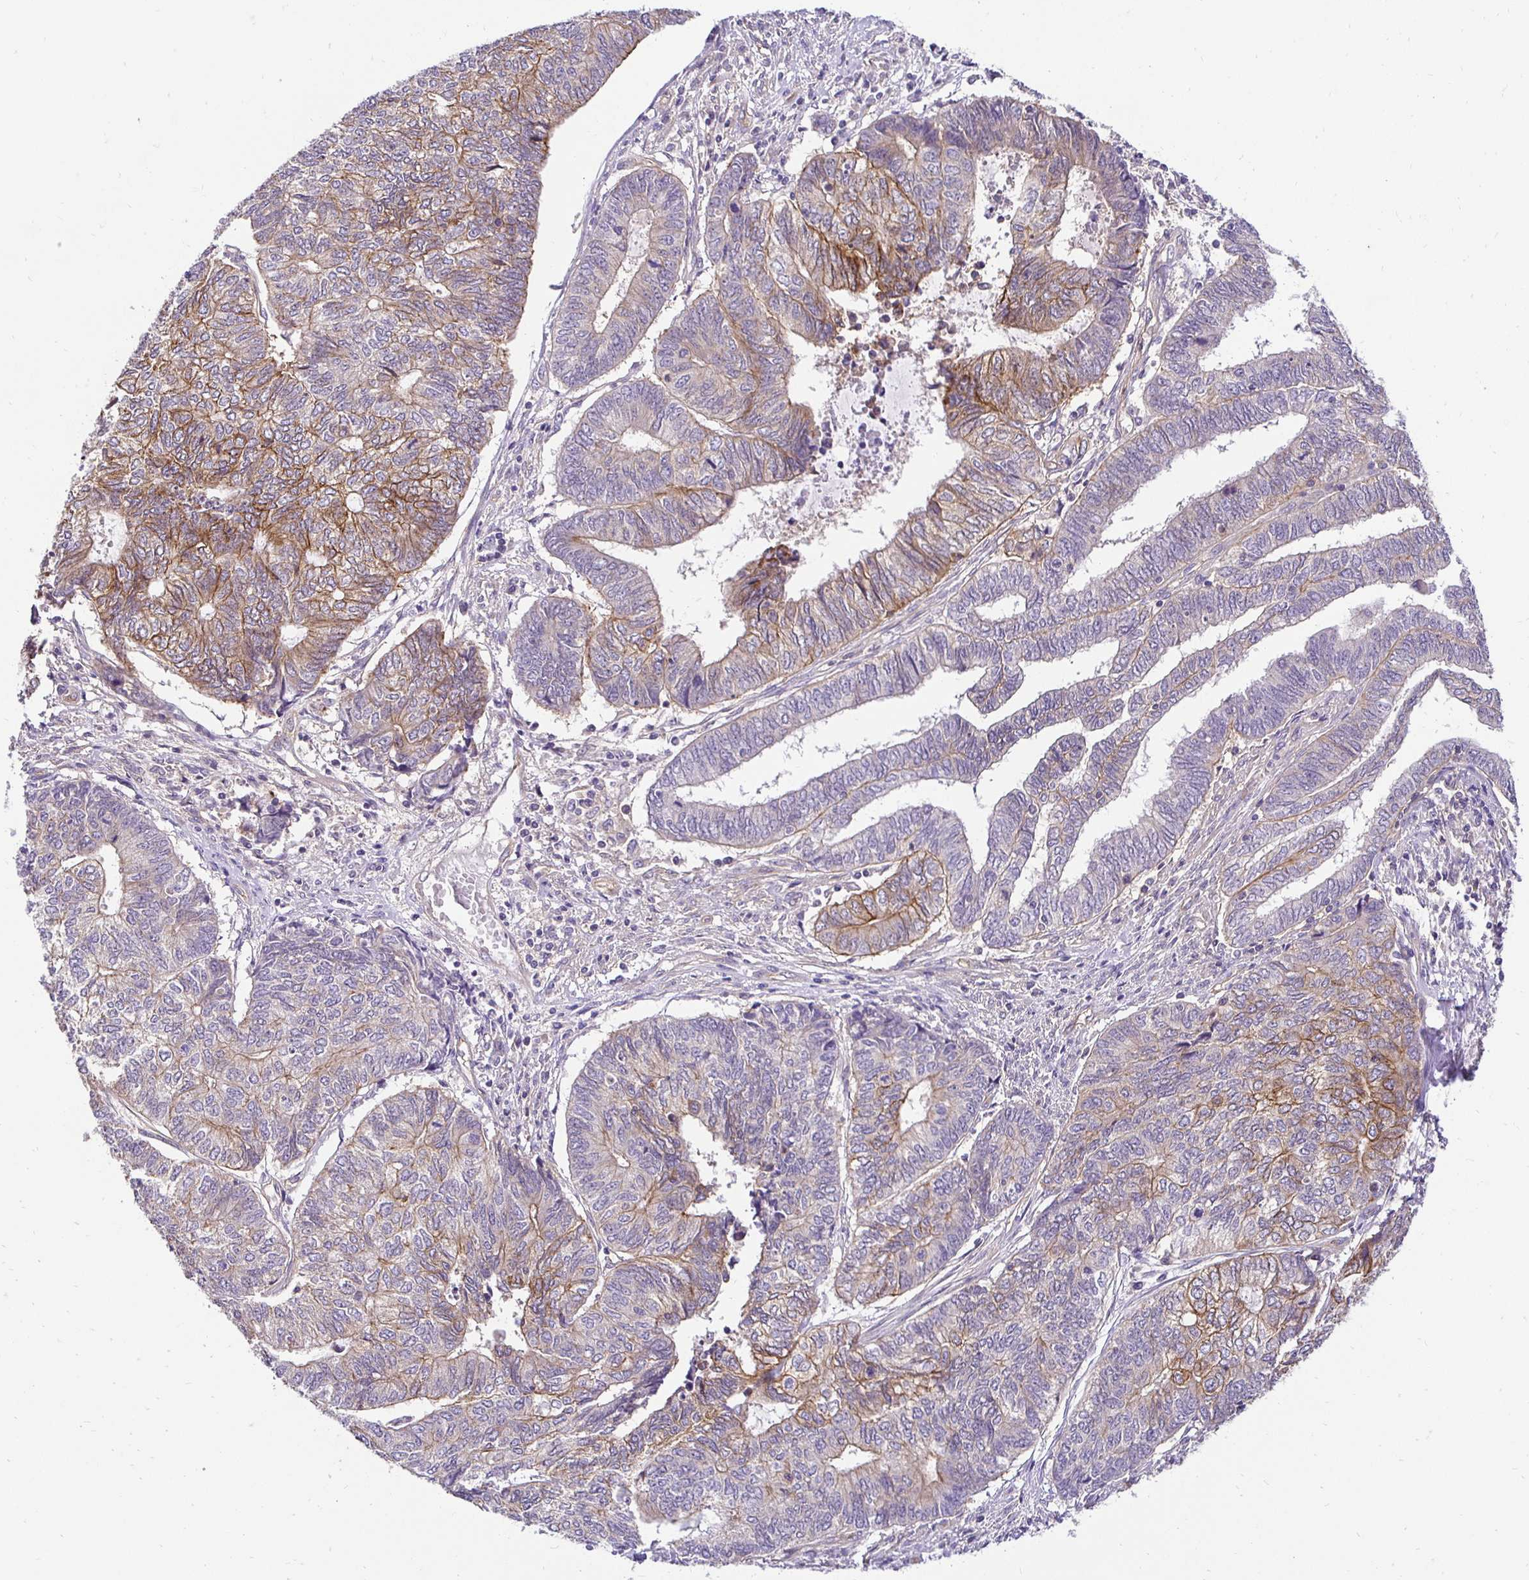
{"staining": {"intensity": "moderate", "quantity": "25%-75%", "location": "cytoplasmic/membranous"}, "tissue": "endometrial cancer", "cell_type": "Tumor cells", "image_type": "cancer", "snomed": [{"axis": "morphology", "description": "Adenocarcinoma, NOS"}, {"axis": "topography", "description": "Uterus"}, {"axis": "topography", "description": "Endometrium"}], "caption": "This micrograph exhibits immunohistochemistry (IHC) staining of endometrial cancer (adenocarcinoma), with medium moderate cytoplasmic/membranous expression in approximately 25%-75% of tumor cells.", "gene": "SLC9A1", "patient": {"sex": "female", "age": 70}}